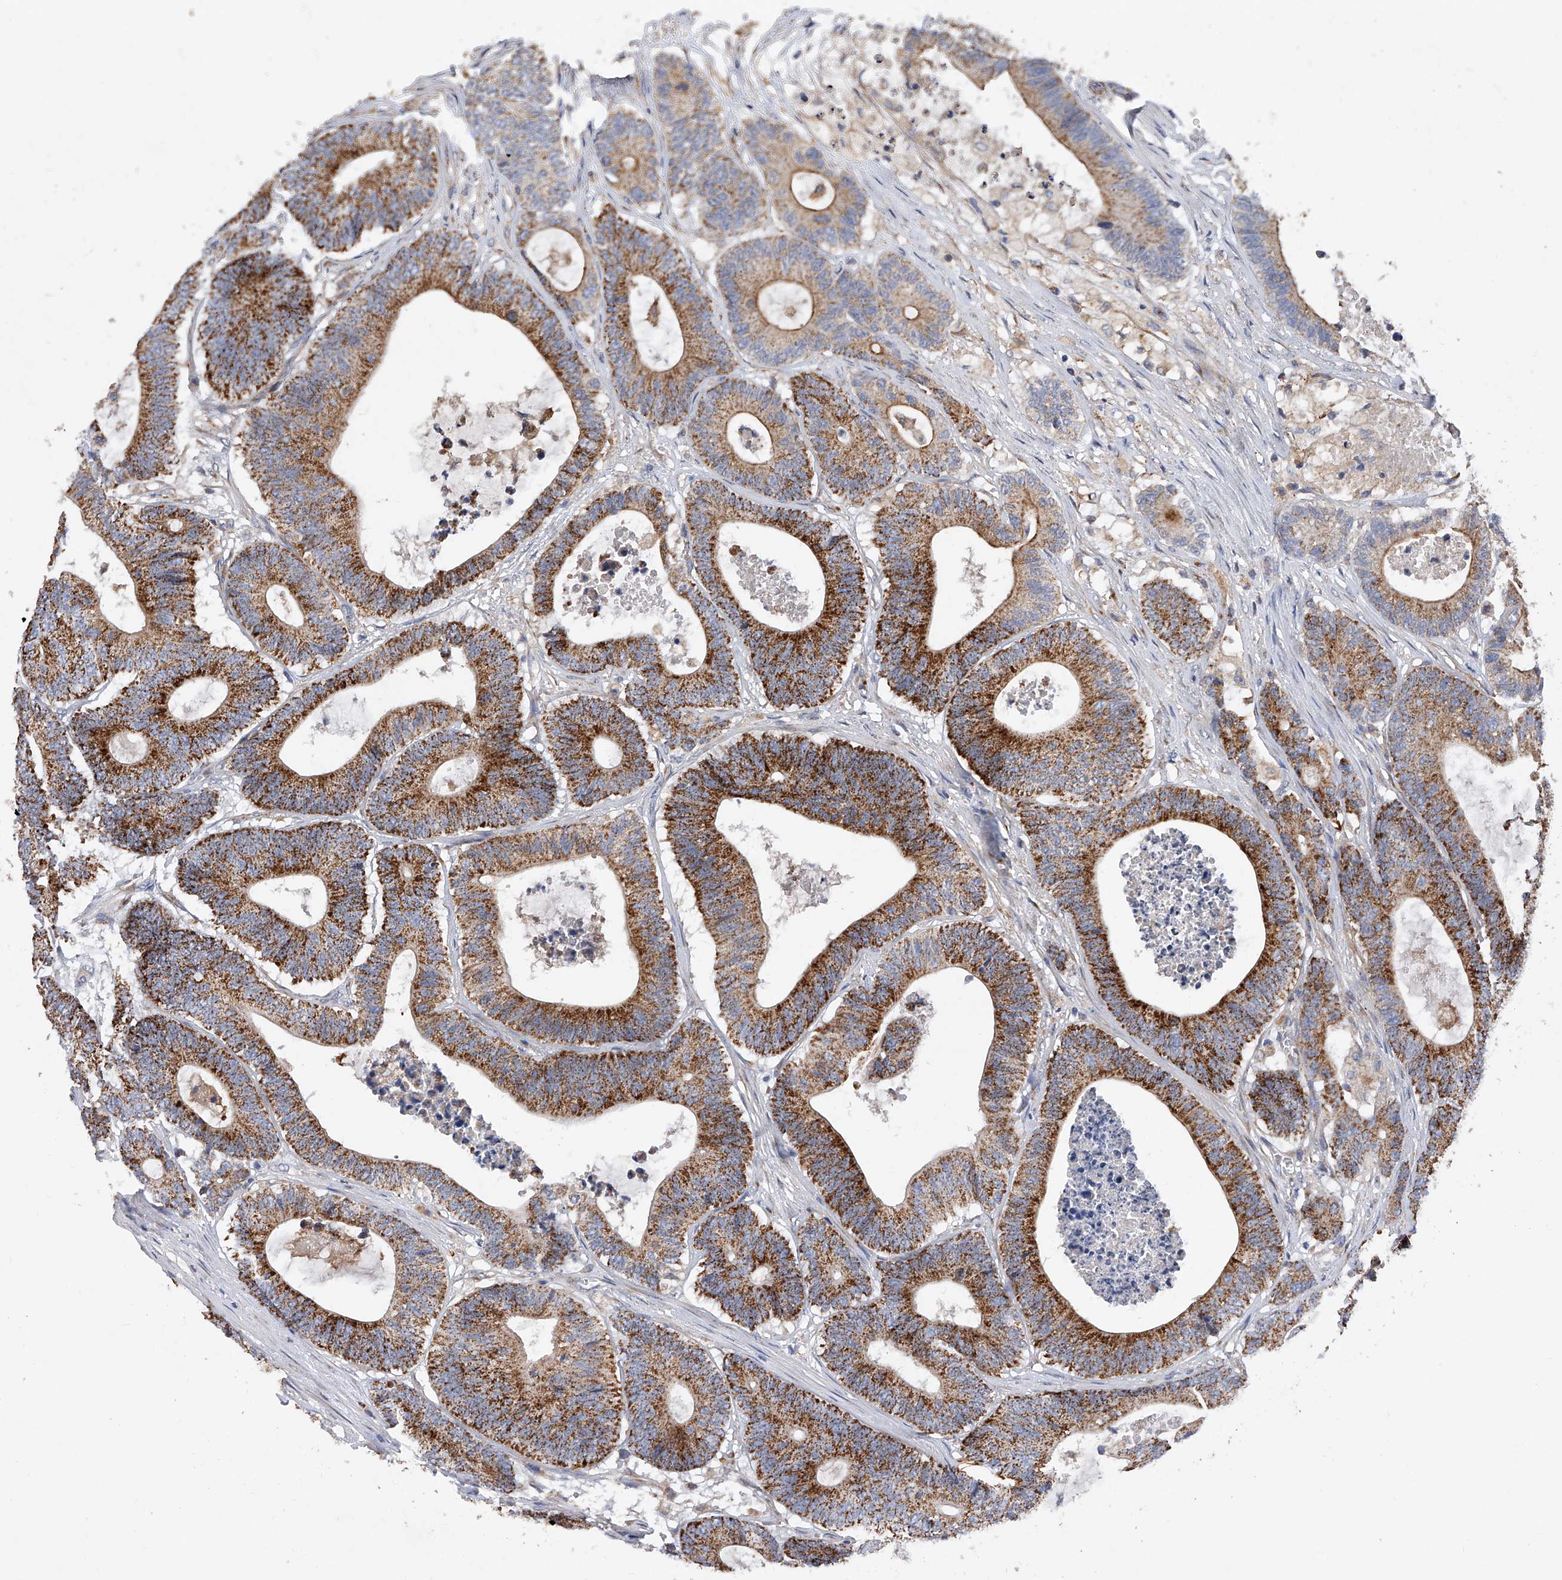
{"staining": {"intensity": "strong", "quantity": ">75%", "location": "cytoplasmic/membranous"}, "tissue": "colorectal cancer", "cell_type": "Tumor cells", "image_type": "cancer", "snomed": [{"axis": "morphology", "description": "Adenocarcinoma, NOS"}, {"axis": "topography", "description": "Colon"}], "caption": "Immunohistochemistry image of adenocarcinoma (colorectal) stained for a protein (brown), which demonstrates high levels of strong cytoplasmic/membranous staining in about >75% of tumor cells.", "gene": "PDSS2", "patient": {"sex": "female", "age": 84}}